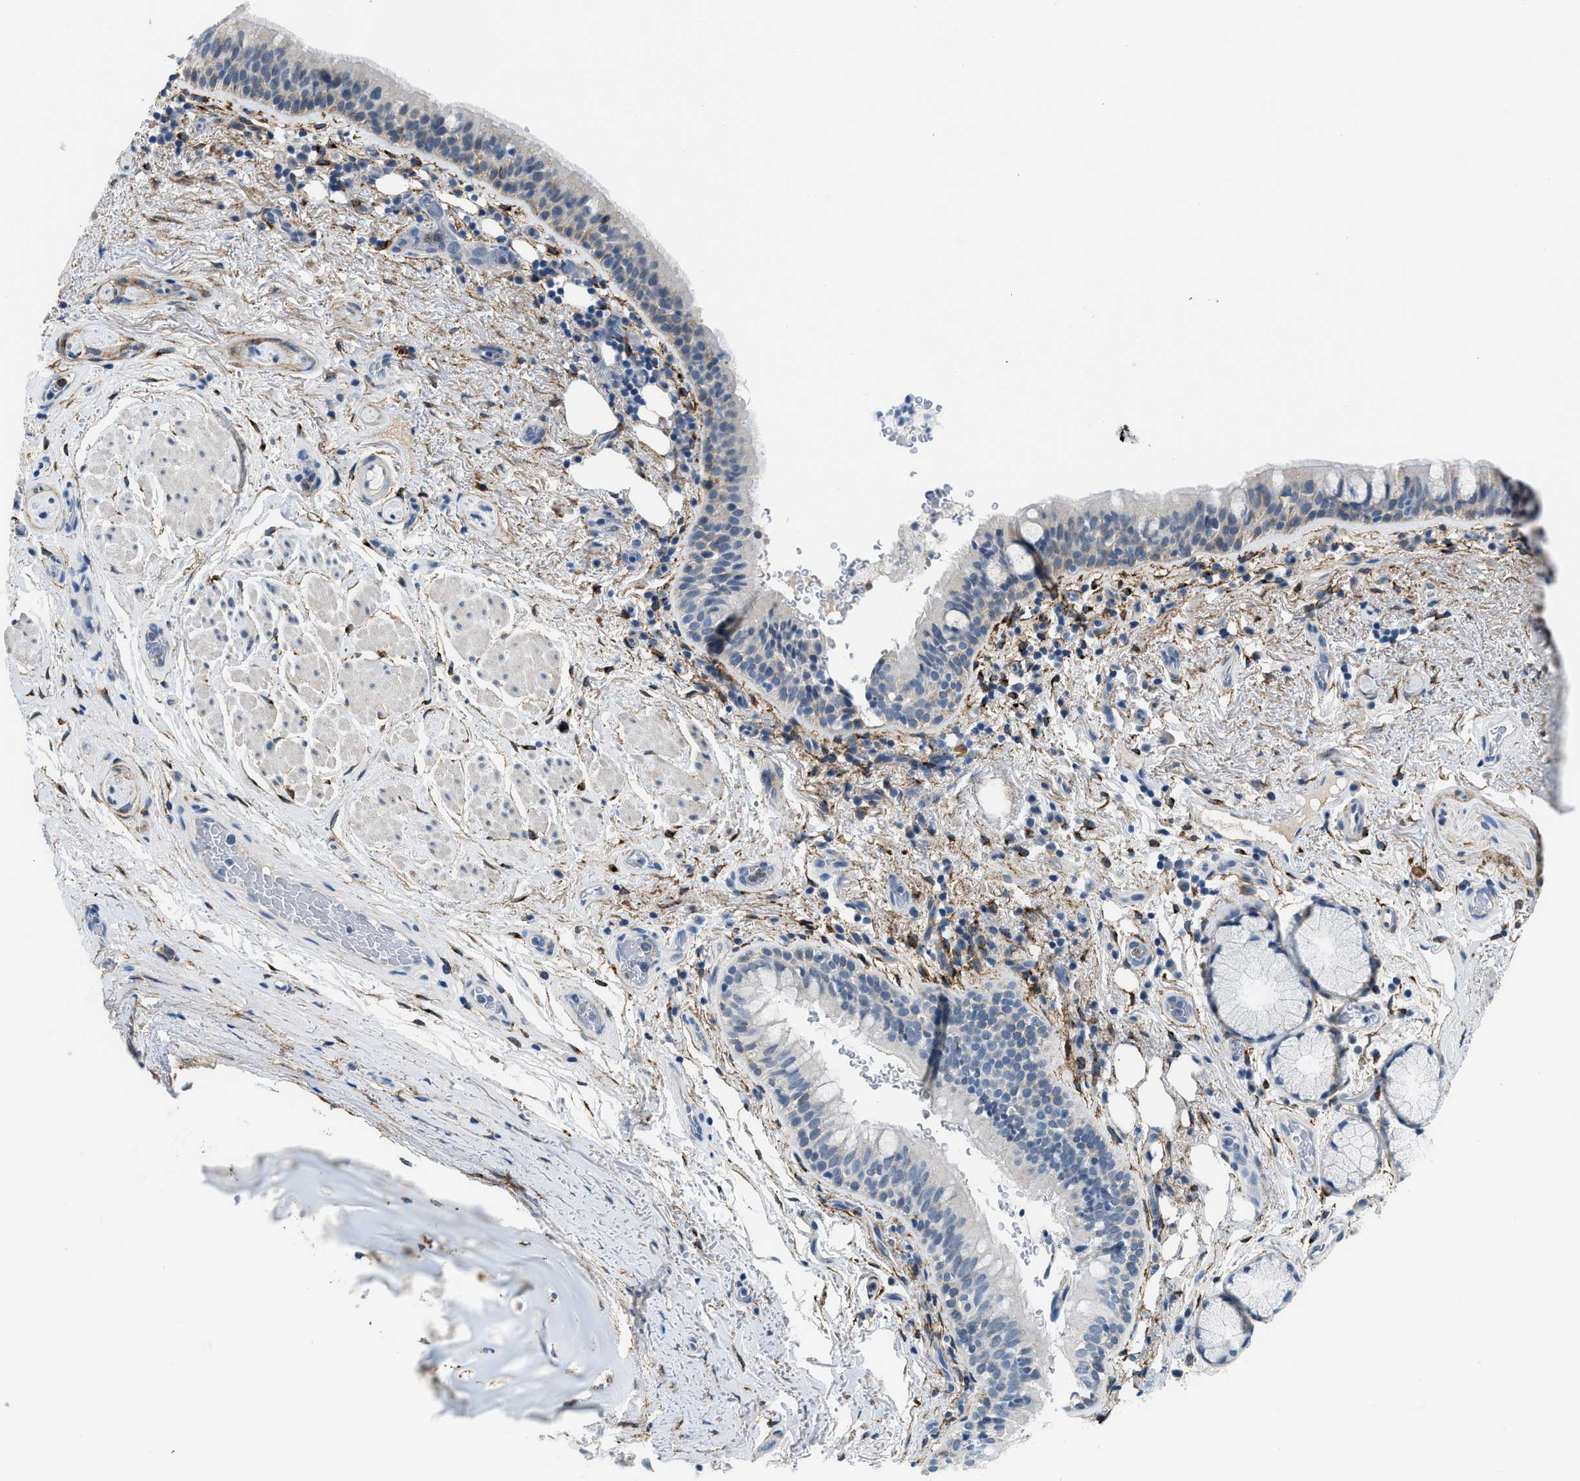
{"staining": {"intensity": "weak", "quantity": "<25%", "location": "cytoplasmic/membranous"}, "tissue": "bronchus", "cell_type": "Respiratory epithelial cells", "image_type": "normal", "snomed": [{"axis": "morphology", "description": "Normal tissue, NOS"}, {"axis": "morphology", "description": "Inflammation, NOS"}, {"axis": "topography", "description": "Cartilage tissue"}, {"axis": "topography", "description": "Bronchus"}], "caption": "Bronchus stained for a protein using IHC exhibits no expression respiratory epithelial cells.", "gene": "LRP1", "patient": {"sex": "male", "age": 77}}